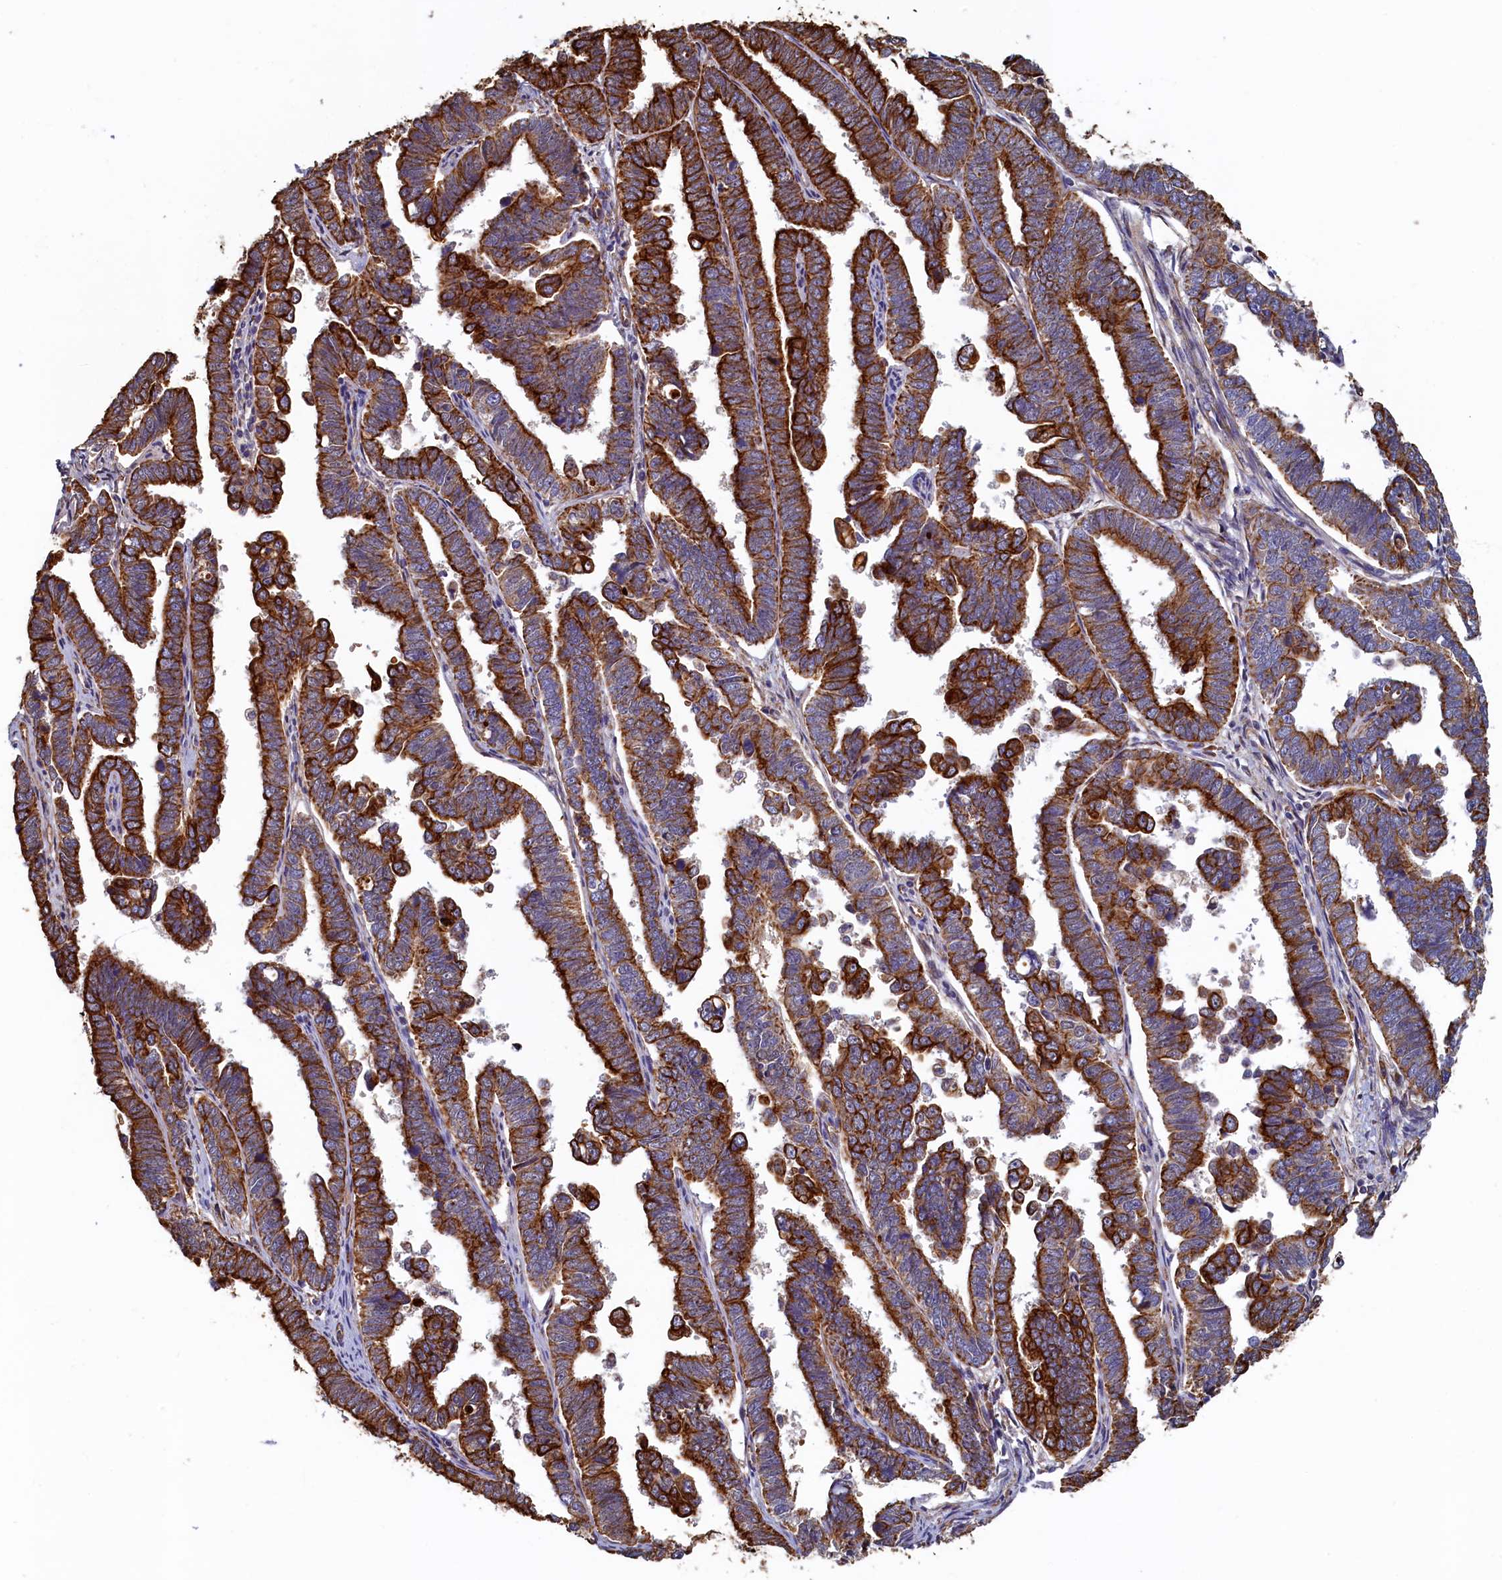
{"staining": {"intensity": "strong", "quantity": ">75%", "location": "cytoplasmic/membranous"}, "tissue": "endometrial cancer", "cell_type": "Tumor cells", "image_type": "cancer", "snomed": [{"axis": "morphology", "description": "Adenocarcinoma, NOS"}, {"axis": "topography", "description": "Endometrium"}], "caption": "Immunohistochemistry (IHC) (DAB) staining of human endometrial cancer reveals strong cytoplasmic/membranous protein expression in about >75% of tumor cells.", "gene": "LRRC57", "patient": {"sex": "female", "age": 75}}